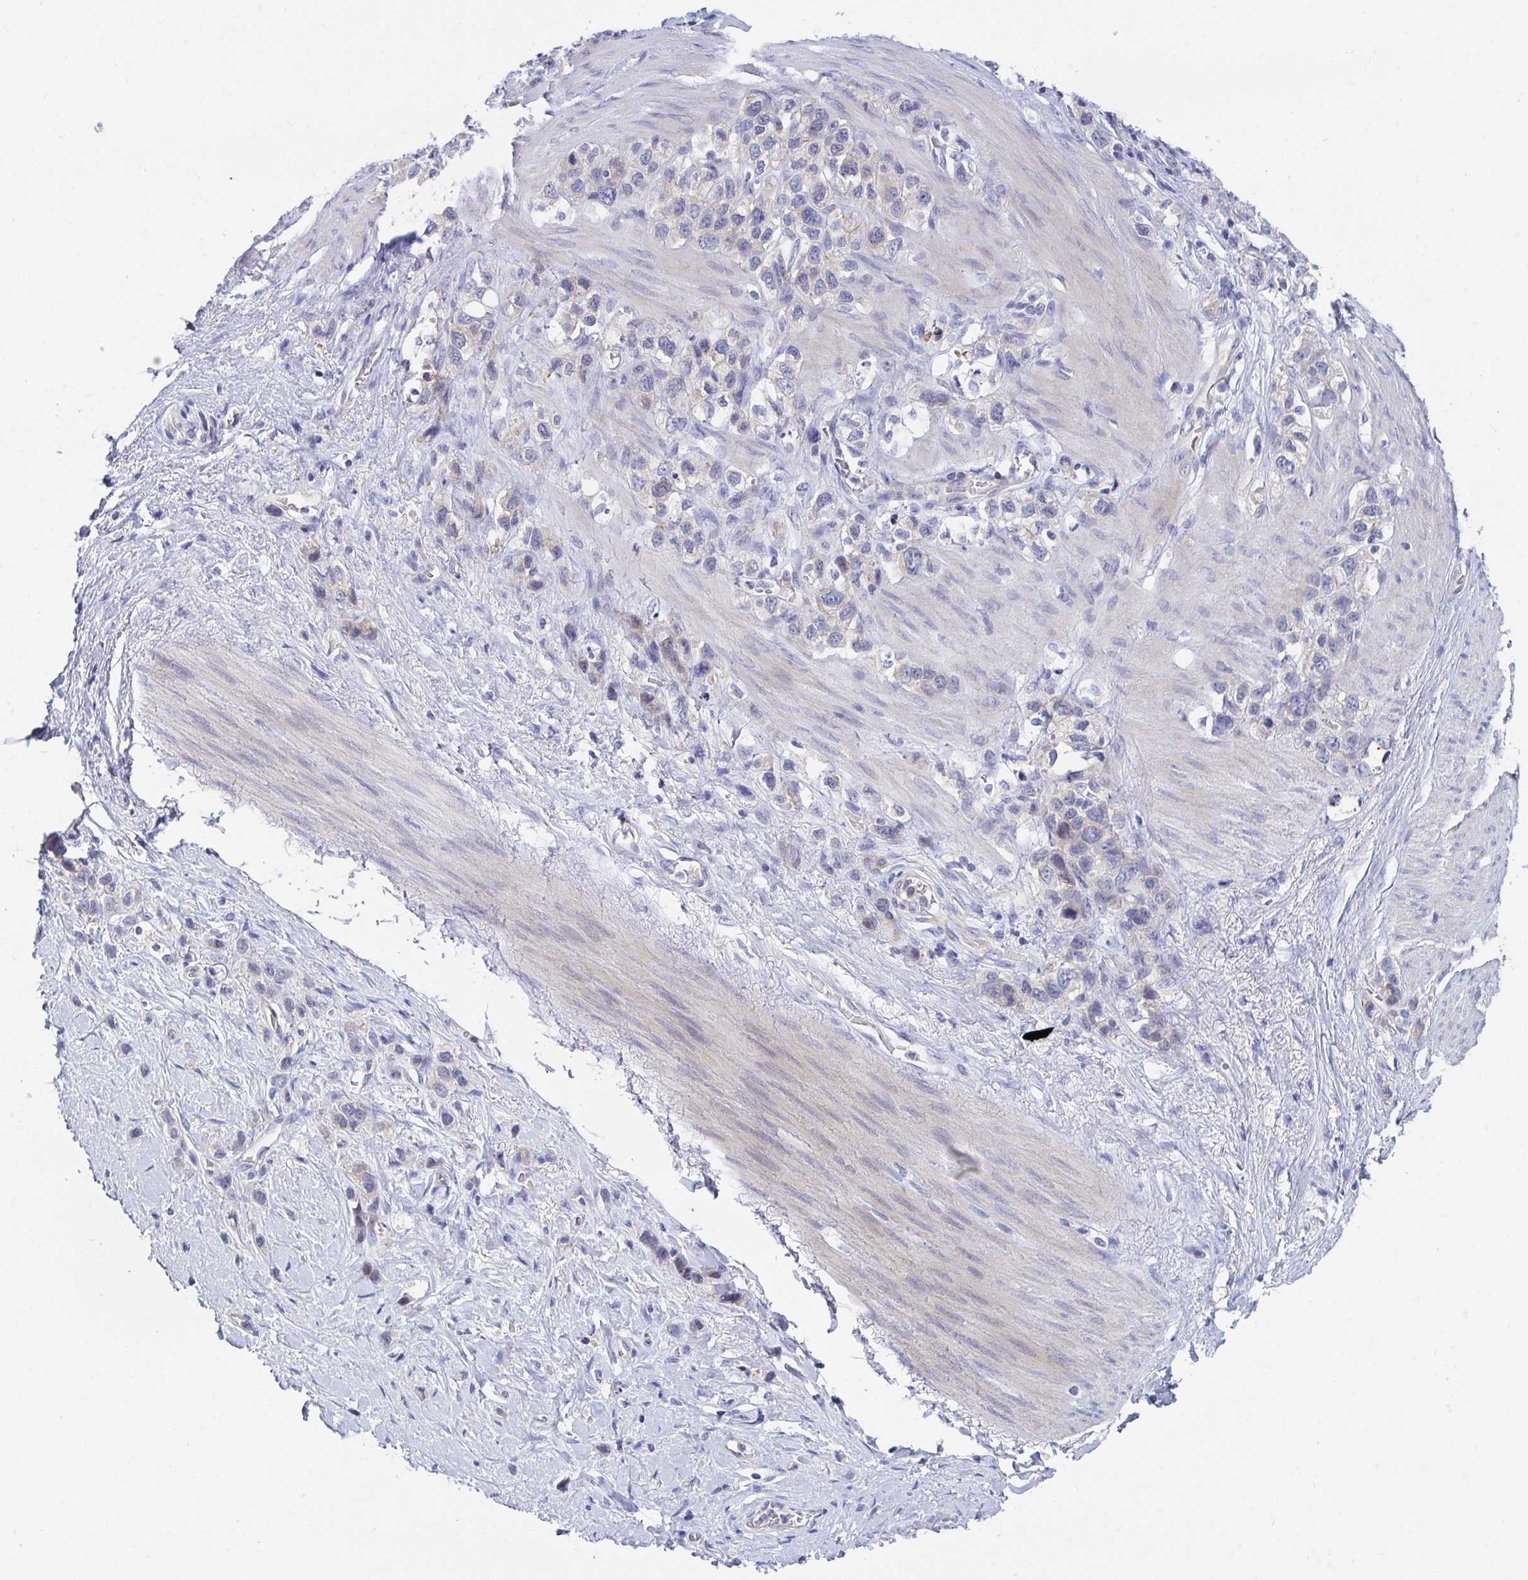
{"staining": {"intensity": "negative", "quantity": "none", "location": "none"}, "tissue": "stomach cancer", "cell_type": "Tumor cells", "image_type": "cancer", "snomed": [{"axis": "morphology", "description": "Adenocarcinoma, NOS"}, {"axis": "topography", "description": "Stomach"}], "caption": "A high-resolution photomicrograph shows immunohistochemistry (IHC) staining of stomach adenocarcinoma, which displays no significant staining in tumor cells. Nuclei are stained in blue.", "gene": "P2RX3", "patient": {"sex": "female", "age": 65}}